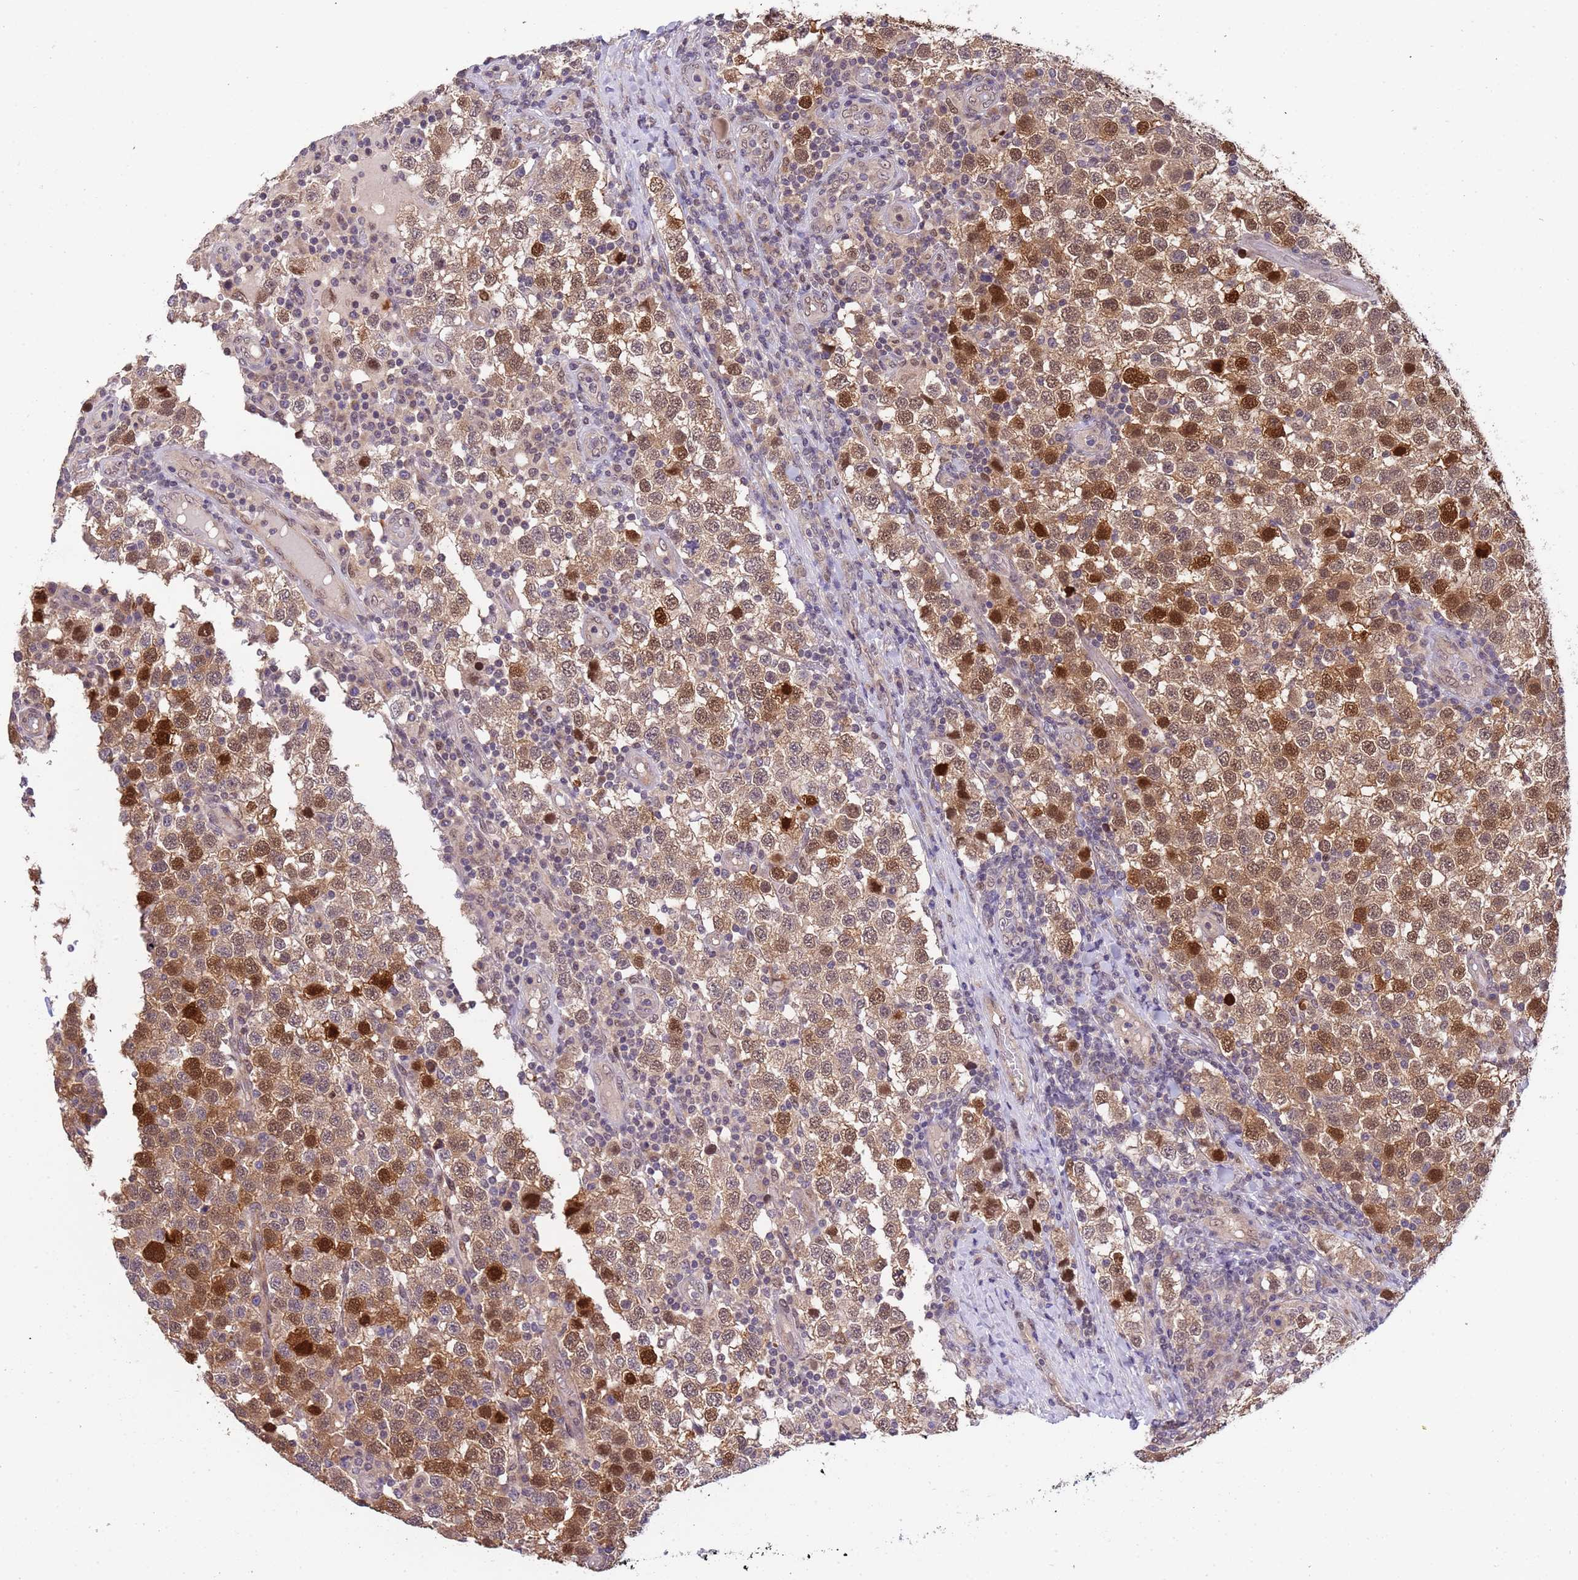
{"staining": {"intensity": "moderate", "quantity": ">75%", "location": "cytoplasmic/membranous,nuclear"}, "tissue": "testis cancer", "cell_type": "Tumor cells", "image_type": "cancer", "snomed": [{"axis": "morphology", "description": "Seminoma, NOS"}, {"axis": "topography", "description": "Testis"}], "caption": "Immunohistochemical staining of seminoma (testis) displays medium levels of moderate cytoplasmic/membranous and nuclear protein positivity in approximately >75% of tumor cells.", "gene": "ZBTB5", "patient": {"sex": "male", "age": 34}}